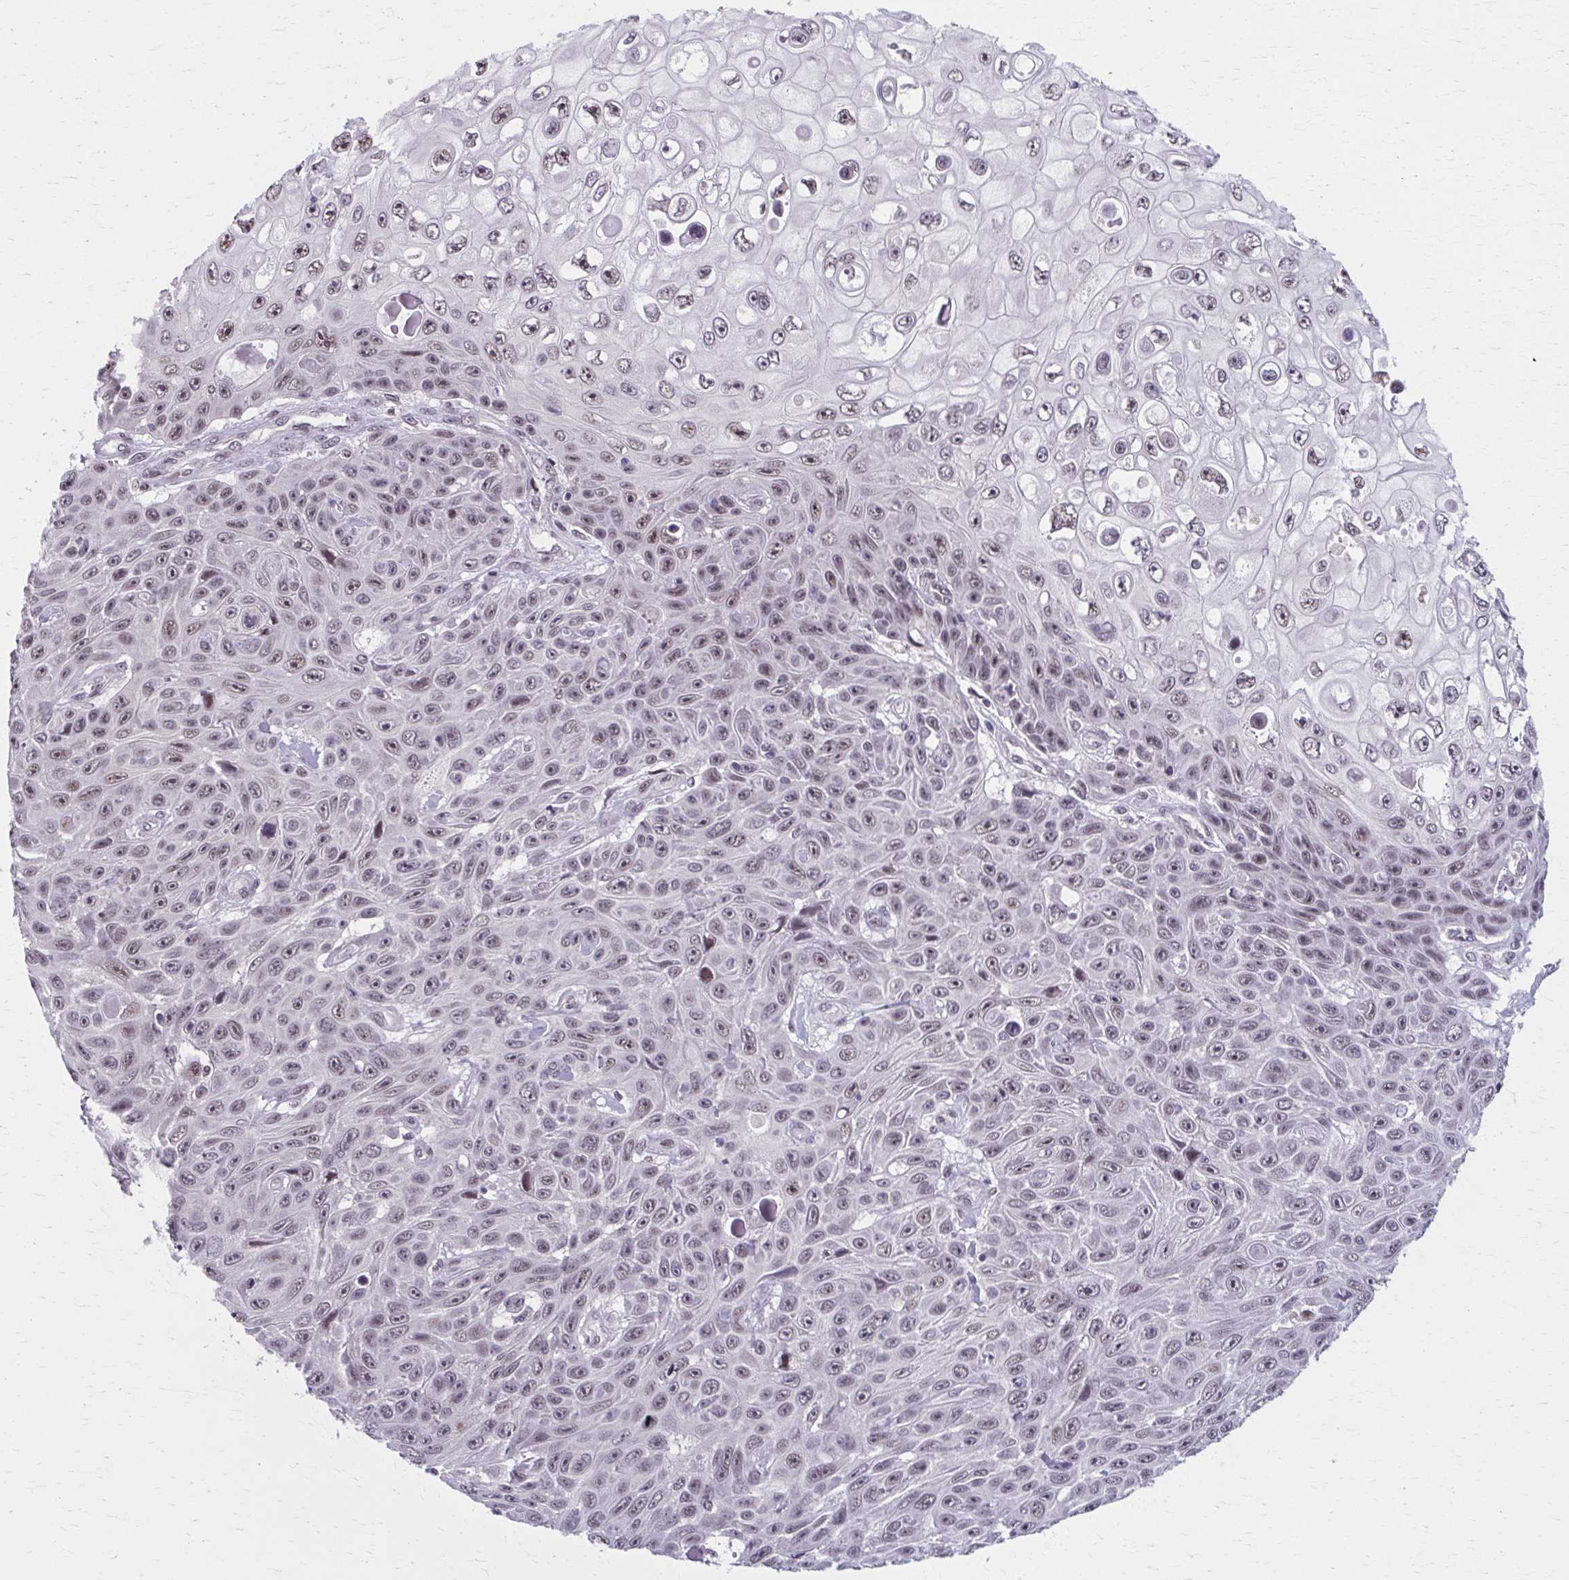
{"staining": {"intensity": "weak", "quantity": "25%-75%", "location": "nuclear"}, "tissue": "skin cancer", "cell_type": "Tumor cells", "image_type": "cancer", "snomed": [{"axis": "morphology", "description": "Squamous cell carcinoma, NOS"}, {"axis": "topography", "description": "Skin"}], "caption": "Weak nuclear positivity is identified in about 25%-75% of tumor cells in skin cancer (squamous cell carcinoma). (DAB IHC, brown staining for protein, blue staining for nuclei).", "gene": "SETBP1", "patient": {"sex": "male", "age": 82}}